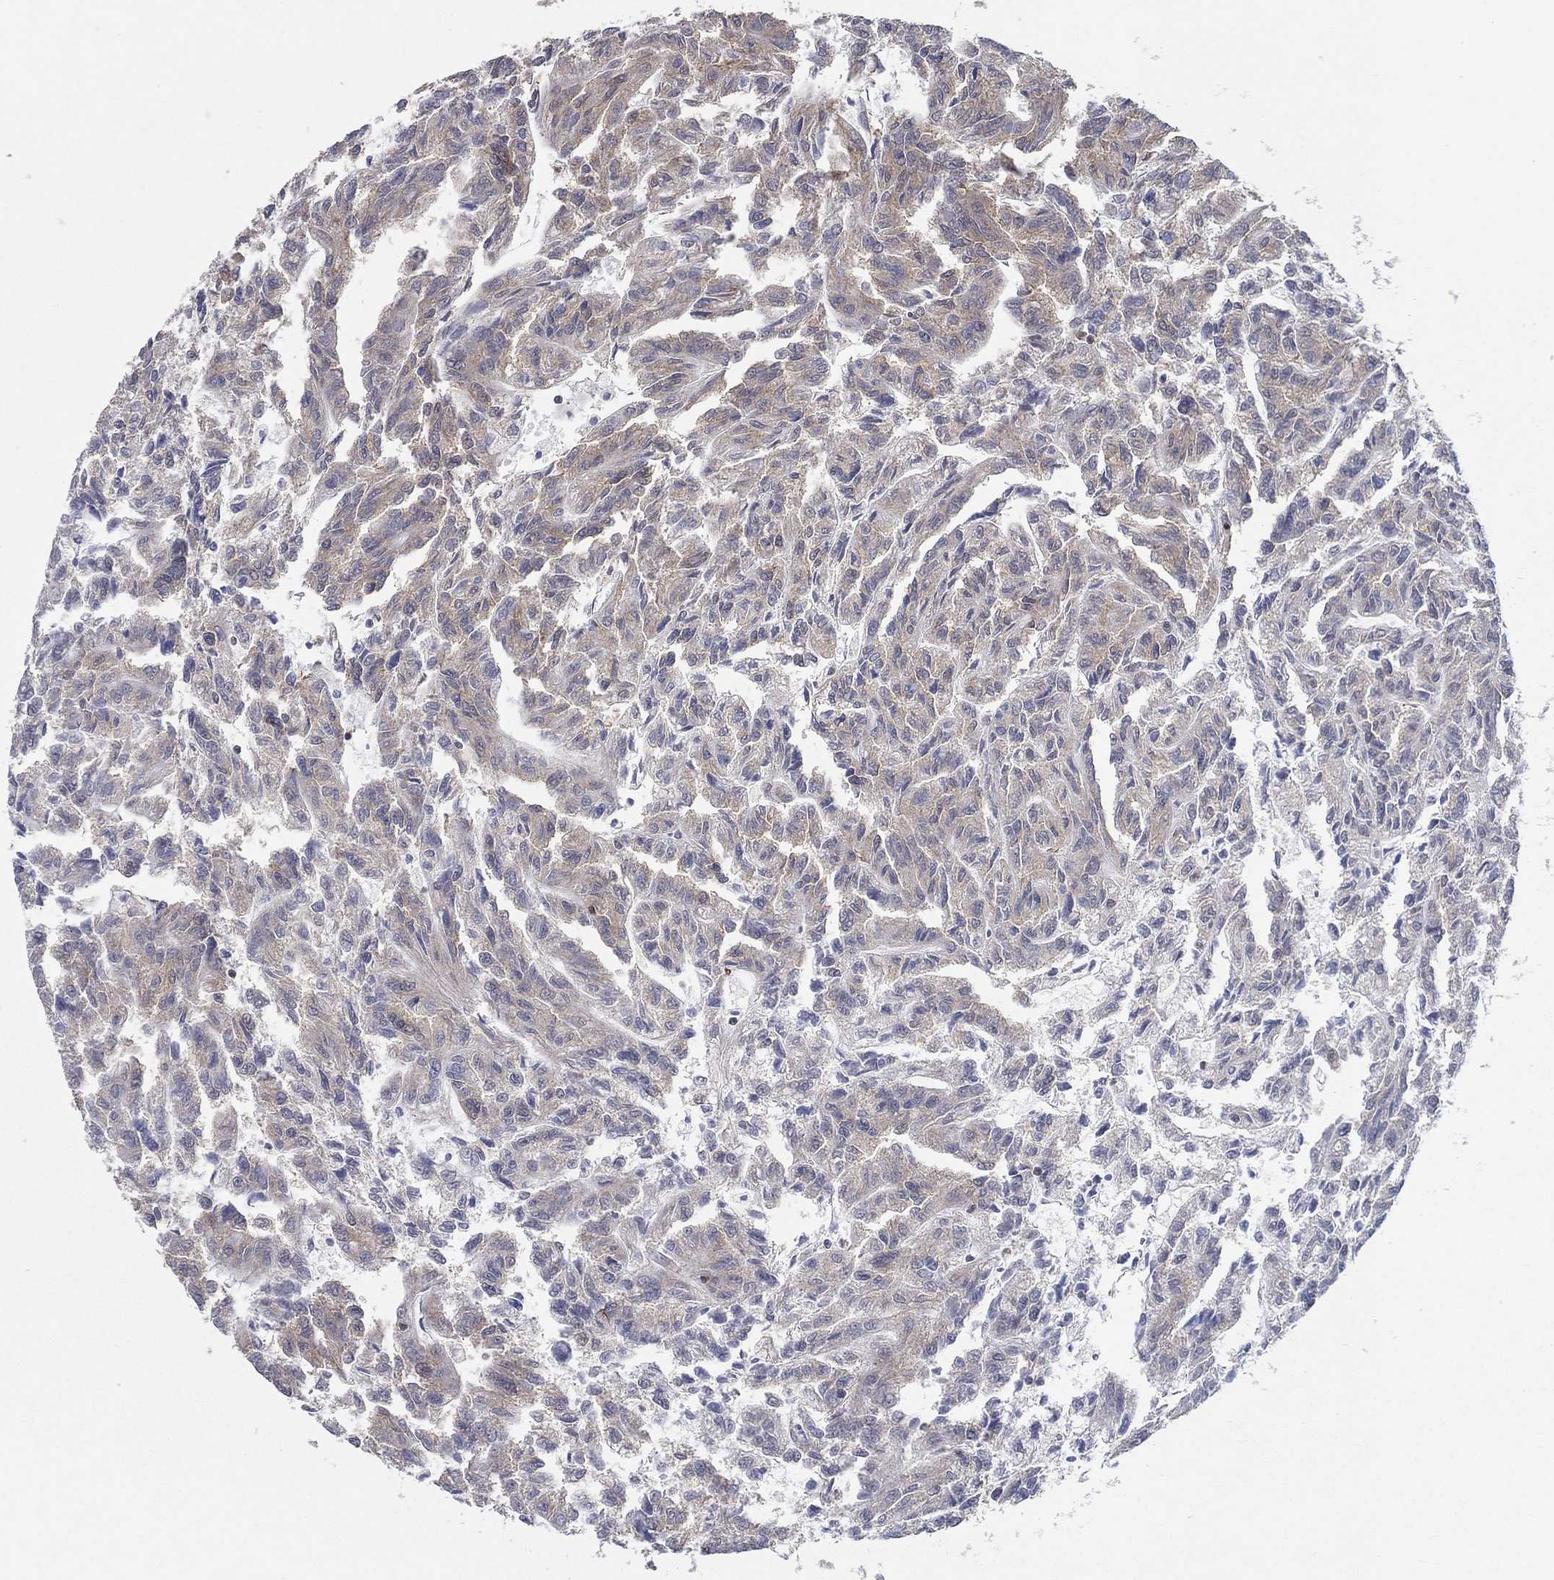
{"staining": {"intensity": "weak", "quantity": "25%-75%", "location": "cytoplasmic/membranous"}, "tissue": "renal cancer", "cell_type": "Tumor cells", "image_type": "cancer", "snomed": [{"axis": "morphology", "description": "Adenocarcinoma, NOS"}, {"axis": "topography", "description": "Kidney"}], "caption": "This is a photomicrograph of IHC staining of renal cancer, which shows weak expression in the cytoplasmic/membranous of tumor cells.", "gene": "AGFG2", "patient": {"sex": "male", "age": 79}}